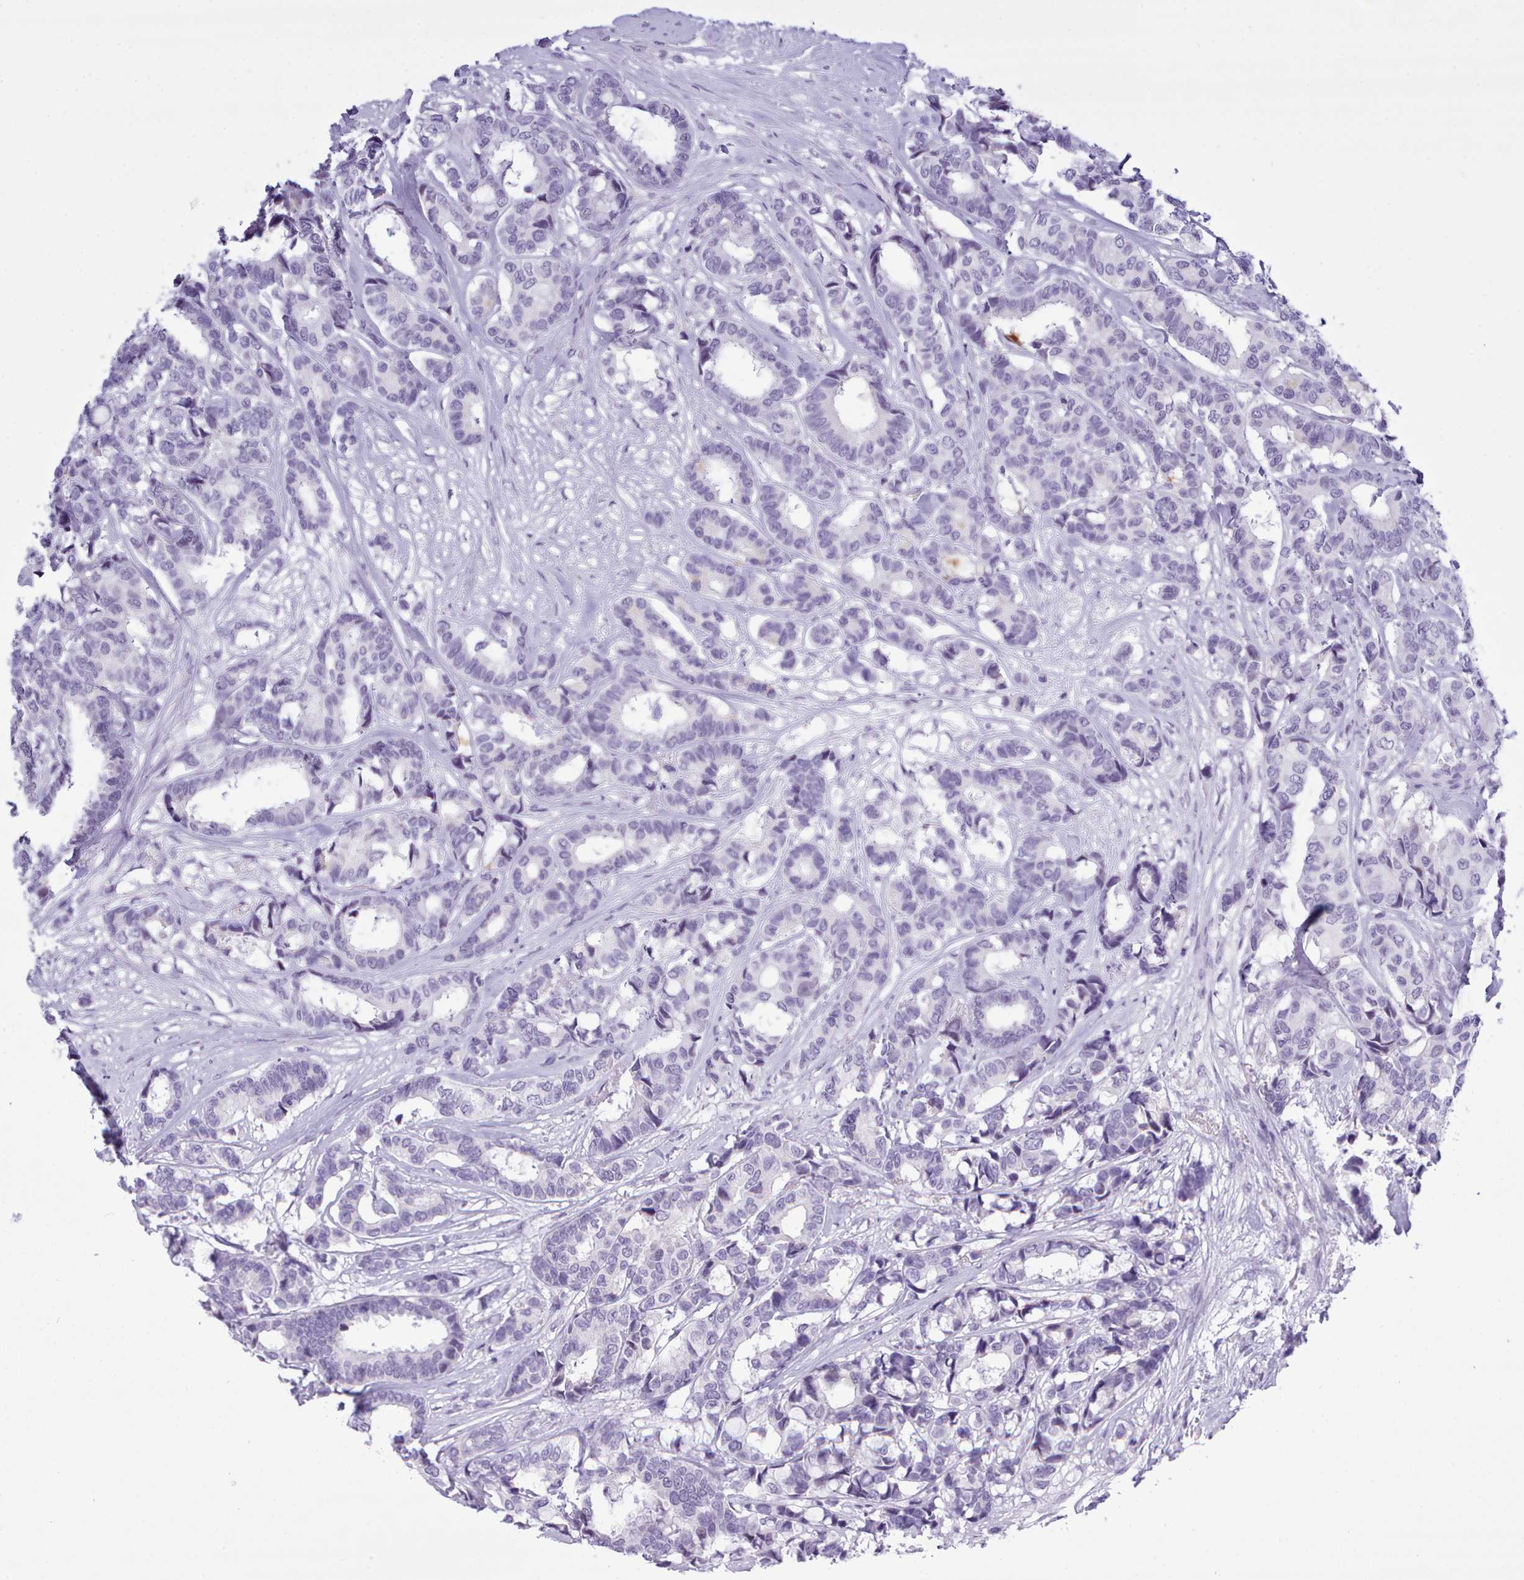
{"staining": {"intensity": "negative", "quantity": "none", "location": "none"}, "tissue": "breast cancer", "cell_type": "Tumor cells", "image_type": "cancer", "snomed": [{"axis": "morphology", "description": "Duct carcinoma"}, {"axis": "topography", "description": "Breast"}], "caption": "Tumor cells are negative for protein expression in human breast cancer.", "gene": "FBXO48", "patient": {"sex": "female", "age": 87}}